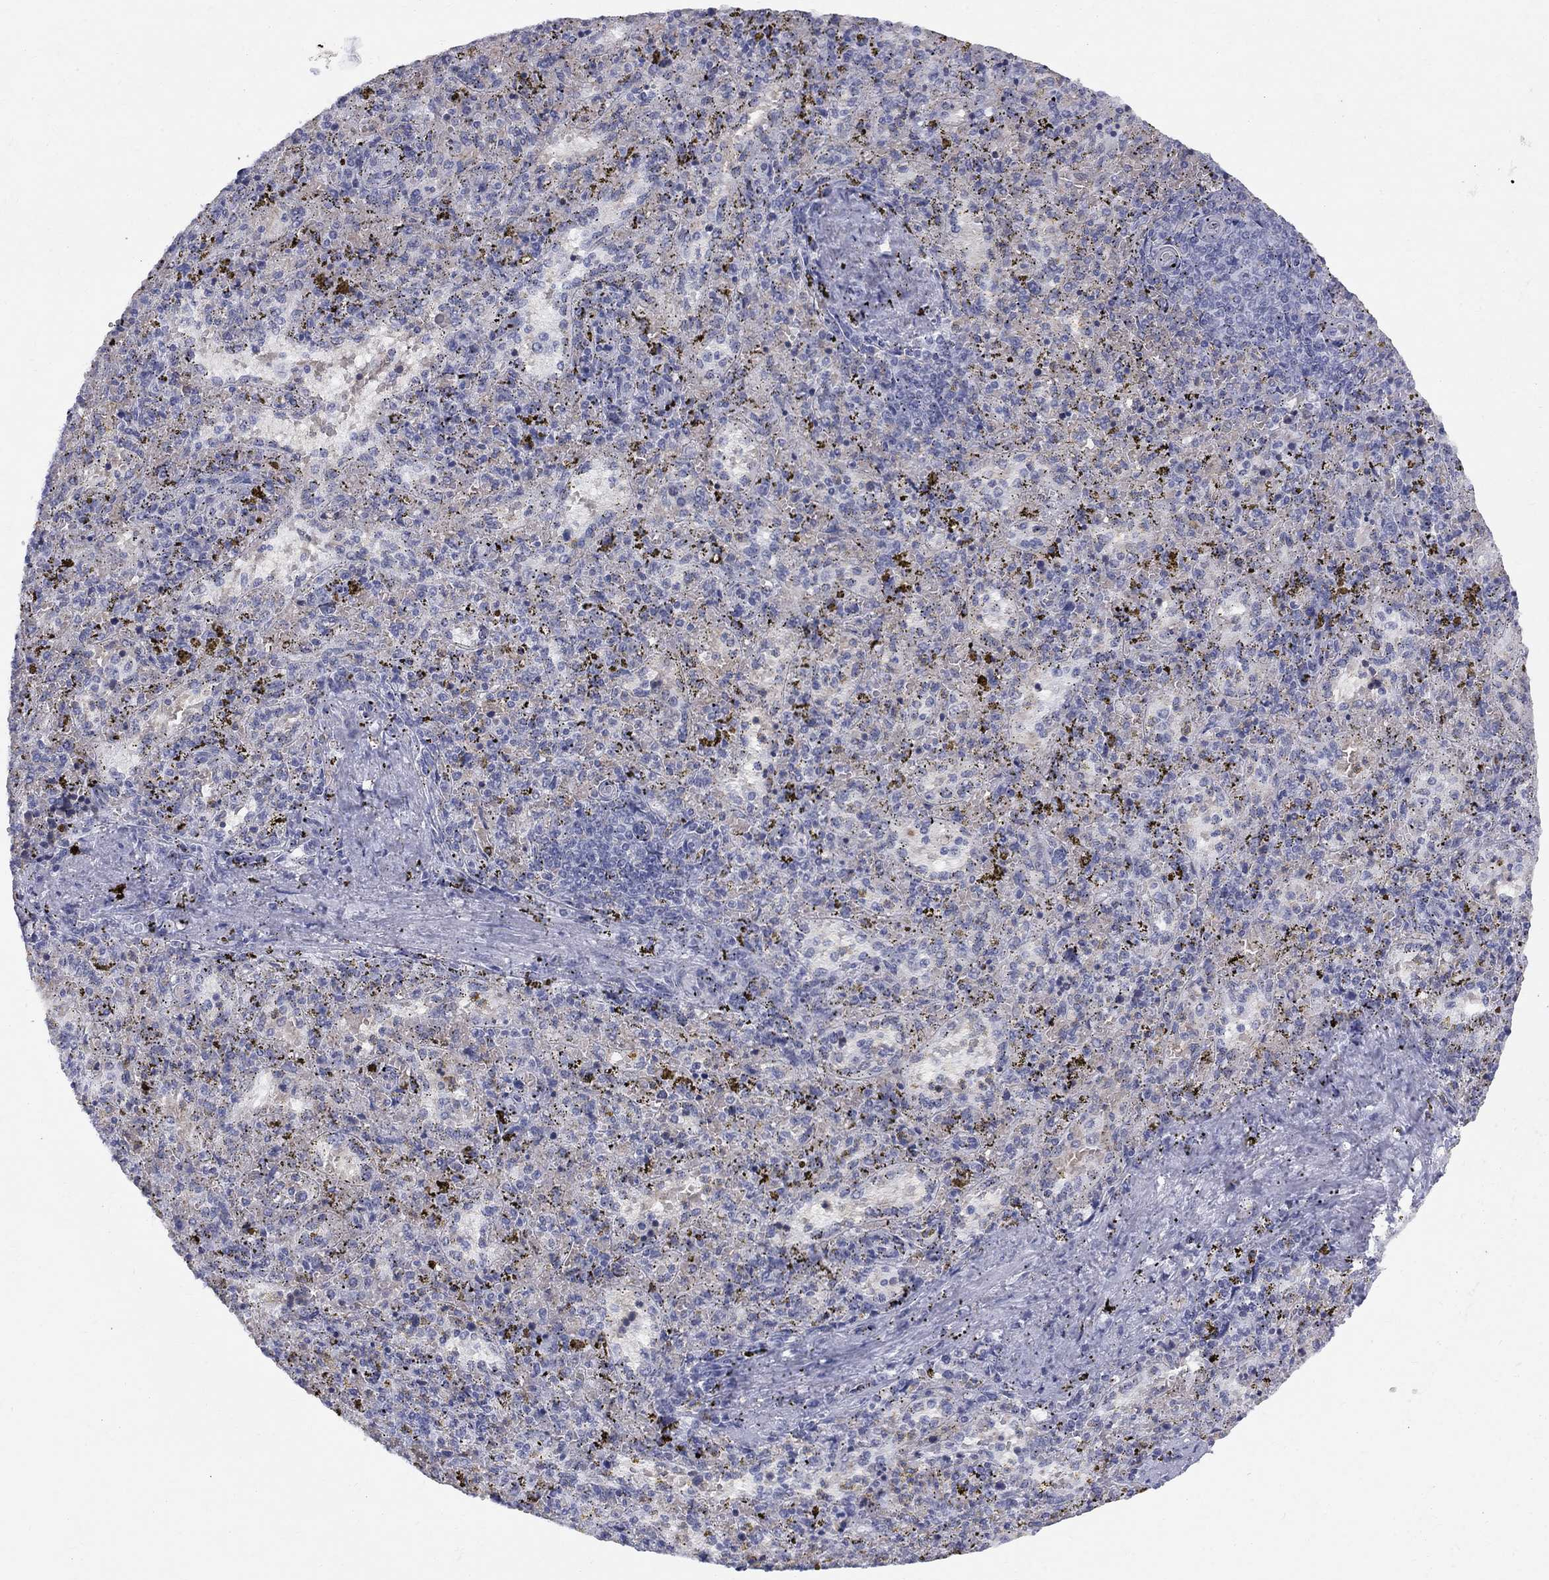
{"staining": {"intensity": "negative", "quantity": "none", "location": "none"}, "tissue": "spleen", "cell_type": "Cells in red pulp", "image_type": "normal", "snomed": [{"axis": "morphology", "description": "Normal tissue, NOS"}, {"axis": "topography", "description": "Spleen"}], "caption": "Histopathology image shows no significant protein expression in cells in red pulp of normal spleen.", "gene": "DMTN", "patient": {"sex": "female", "age": 50}}